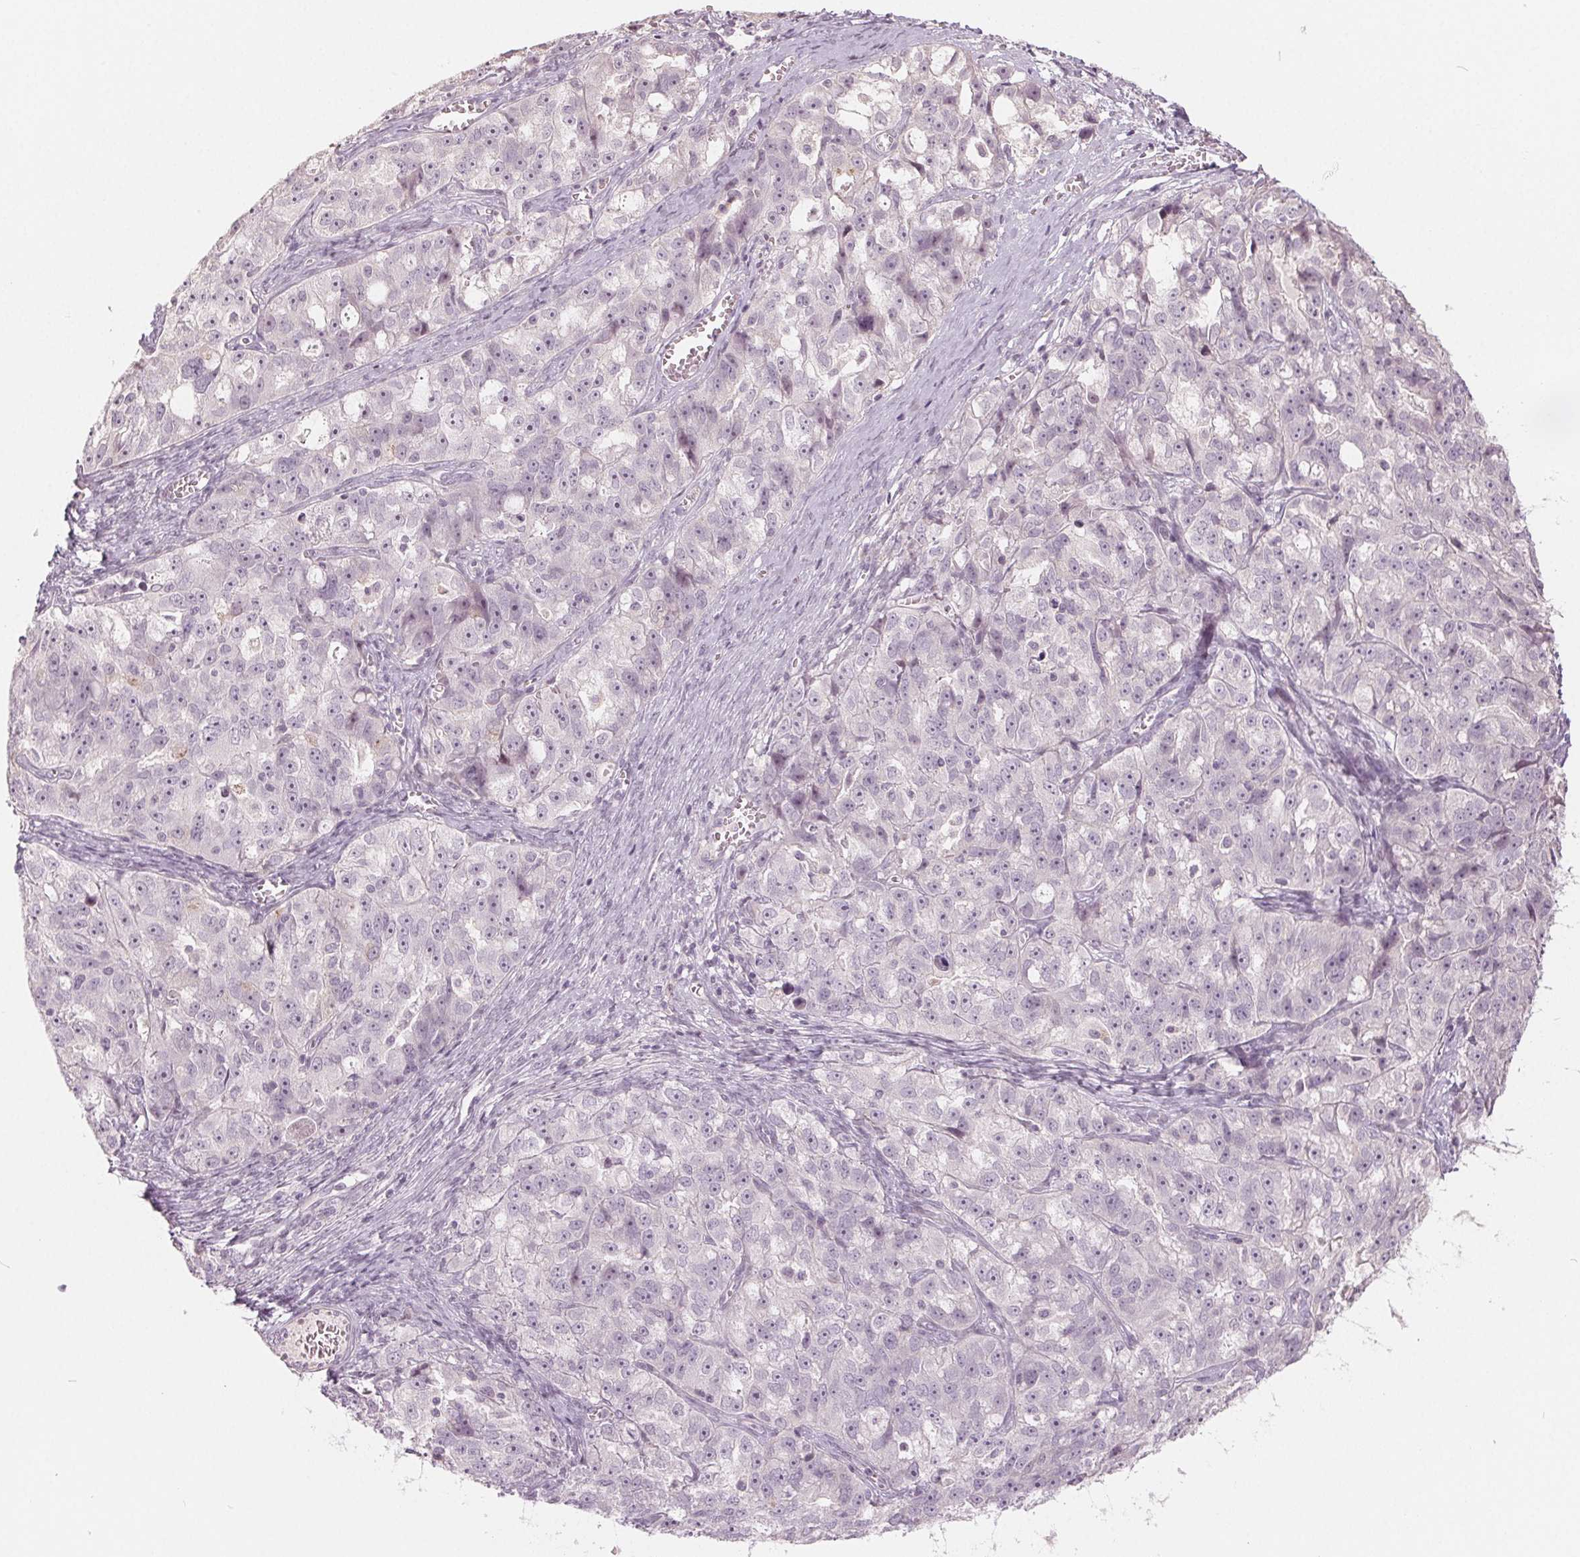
{"staining": {"intensity": "negative", "quantity": "none", "location": "none"}, "tissue": "ovarian cancer", "cell_type": "Tumor cells", "image_type": "cancer", "snomed": [{"axis": "morphology", "description": "Cystadenocarcinoma, serous, NOS"}, {"axis": "topography", "description": "Ovary"}], "caption": "Tumor cells show no significant positivity in ovarian cancer (serous cystadenocarcinoma).", "gene": "ZBBX", "patient": {"sex": "female", "age": 51}}